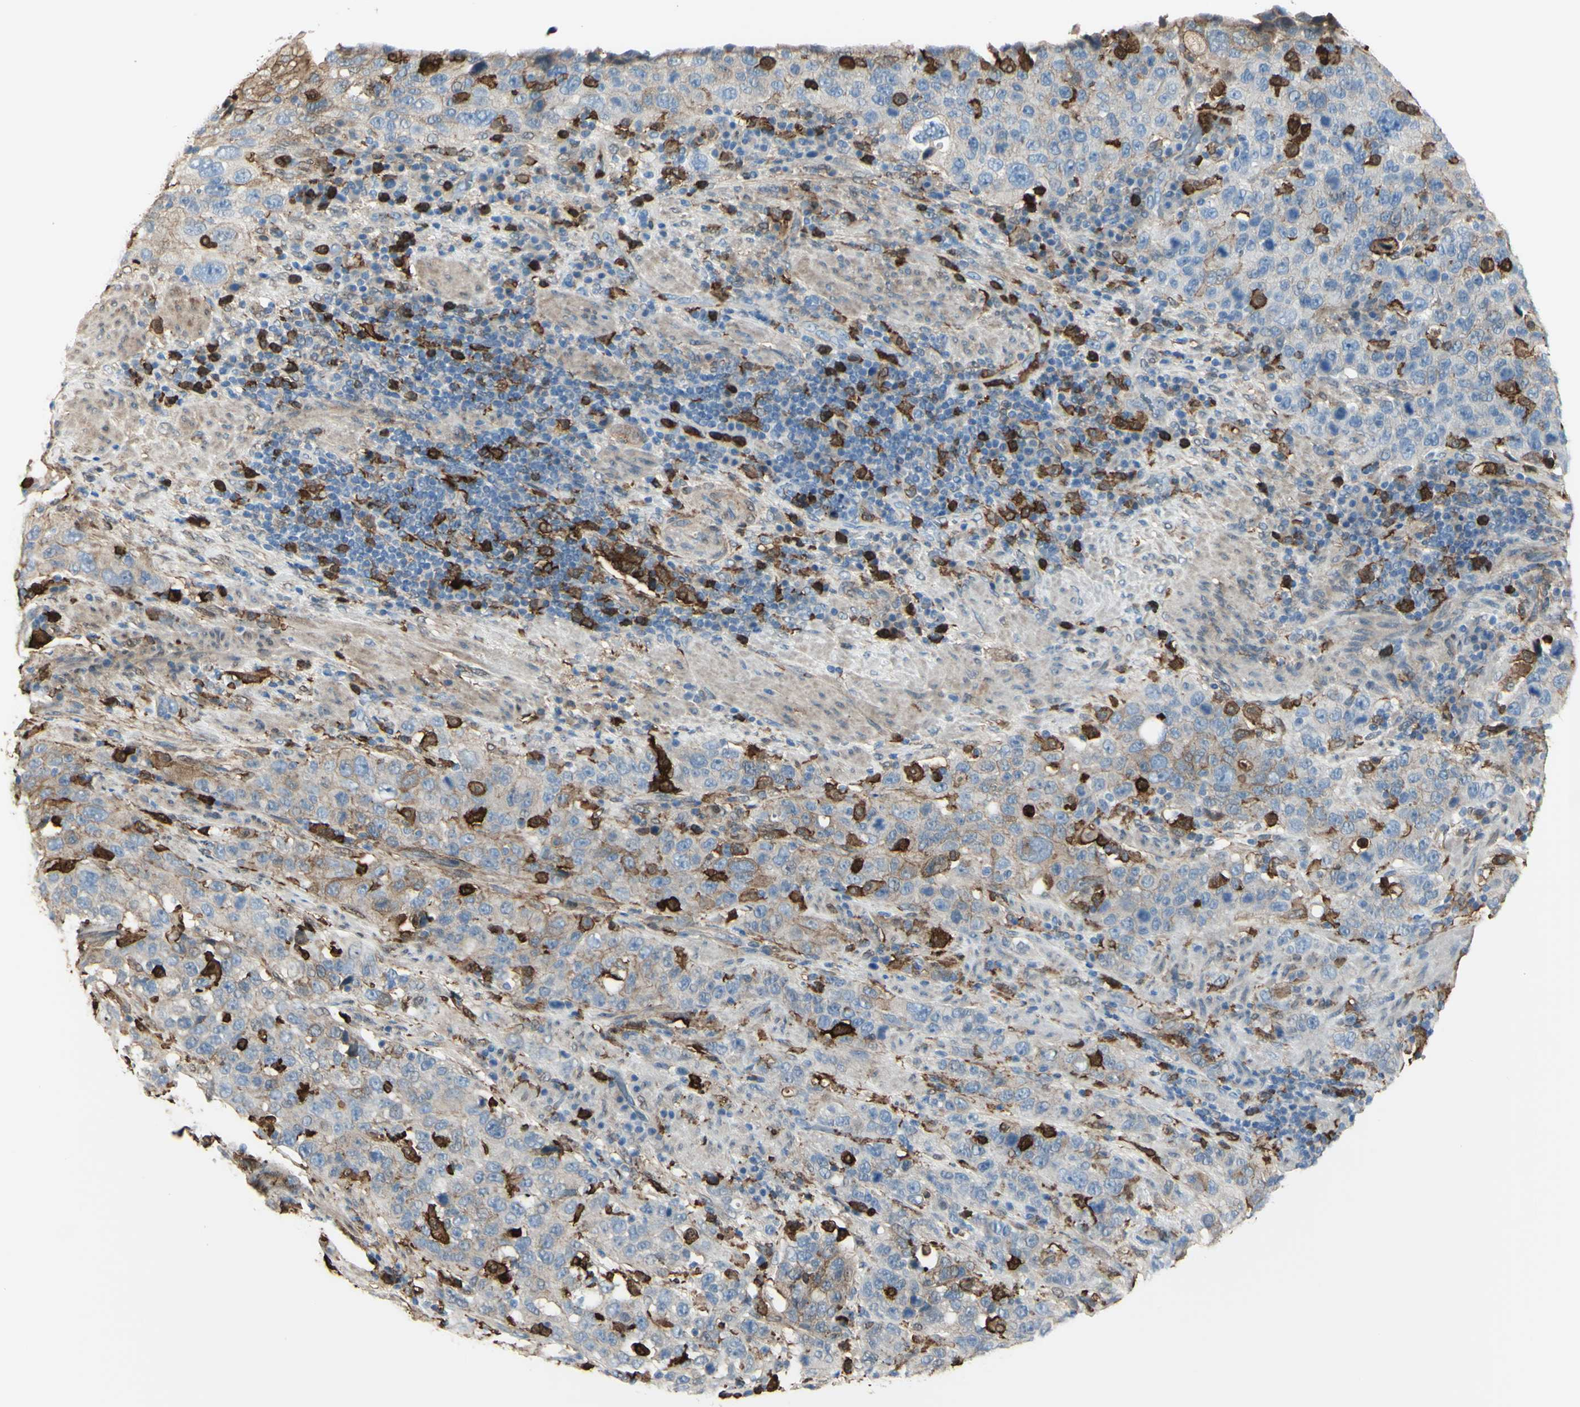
{"staining": {"intensity": "weak", "quantity": ">75%", "location": "cytoplasmic/membranous"}, "tissue": "stomach cancer", "cell_type": "Tumor cells", "image_type": "cancer", "snomed": [{"axis": "morphology", "description": "Normal tissue, NOS"}, {"axis": "morphology", "description": "Adenocarcinoma, NOS"}, {"axis": "topography", "description": "Stomach"}], "caption": "Human stomach cancer stained with a protein marker reveals weak staining in tumor cells.", "gene": "GSN", "patient": {"sex": "male", "age": 48}}